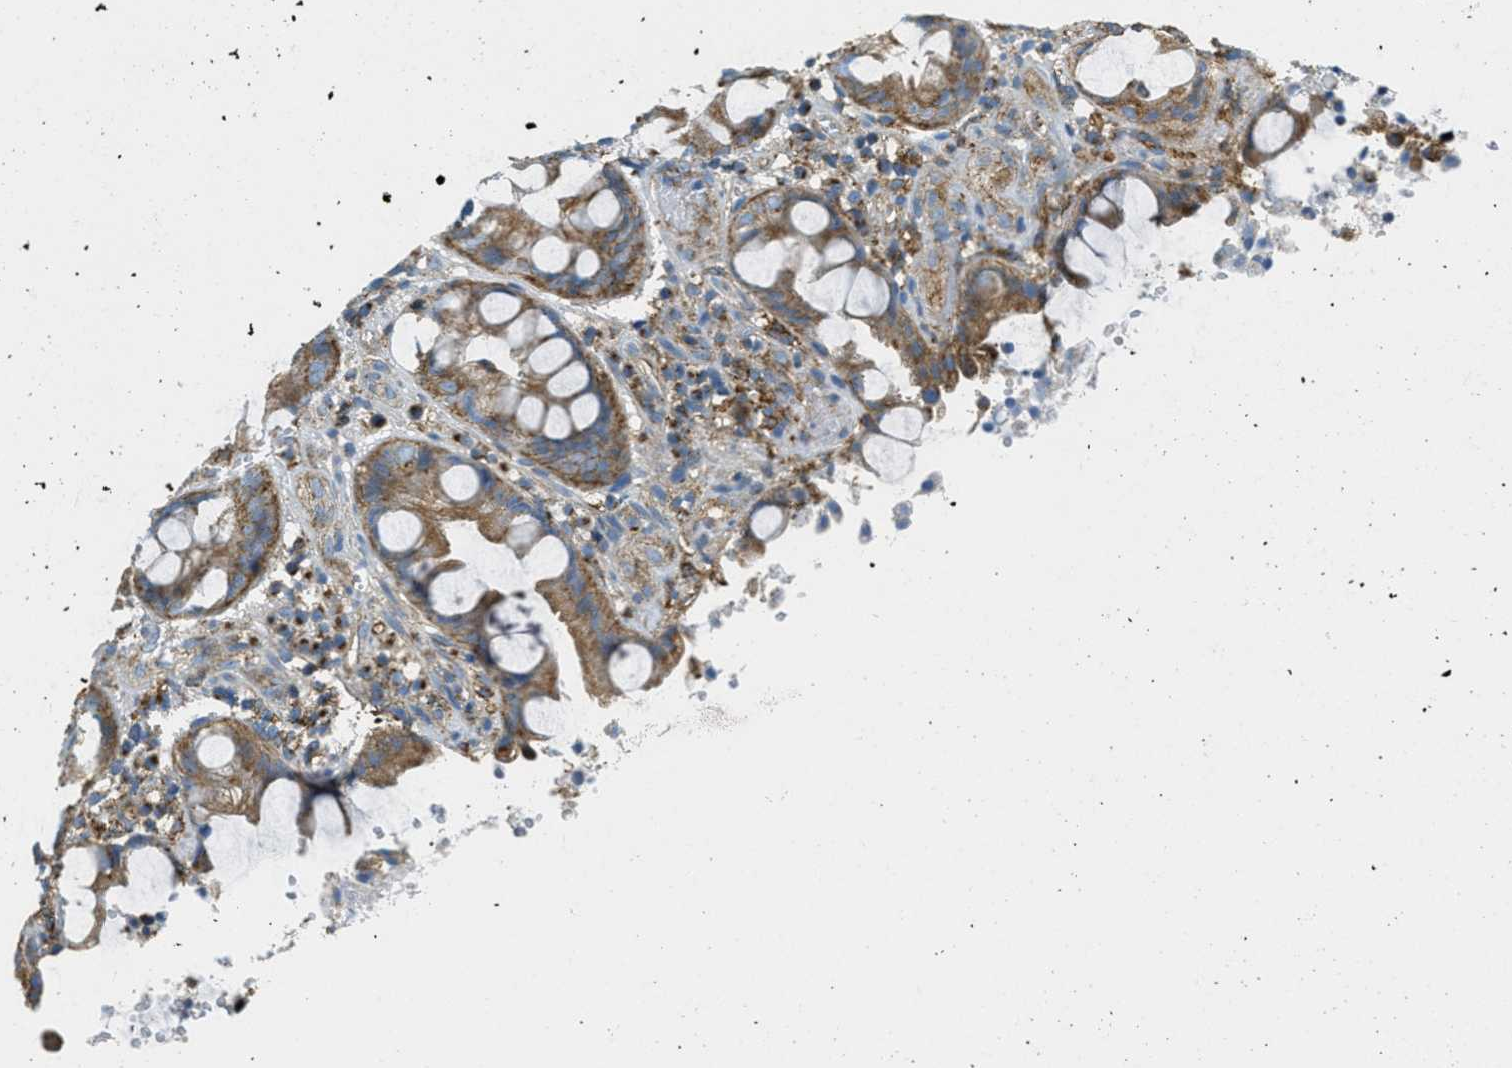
{"staining": {"intensity": "moderate", "quantity": ">75%", "location": "cytoplasmic/membranous"}, "tissue": "colorectal cancer", "cell_type": "Tumor cells", "image_type": "cancer", "snomed": [{"axis": "morphology", "description": "Adenocarcinoma, NOS"}, {"axis": "topography", "description": "Colon"}], "caption": "A medium amount of moderate cytoplasmic/membranous expression is seen in approximately >75% of tumor cells in colorectal cancer (adenocarcinoma) tissue.", "gene": "AP2B1", "patient": {"sex": "female", "age": 57}}